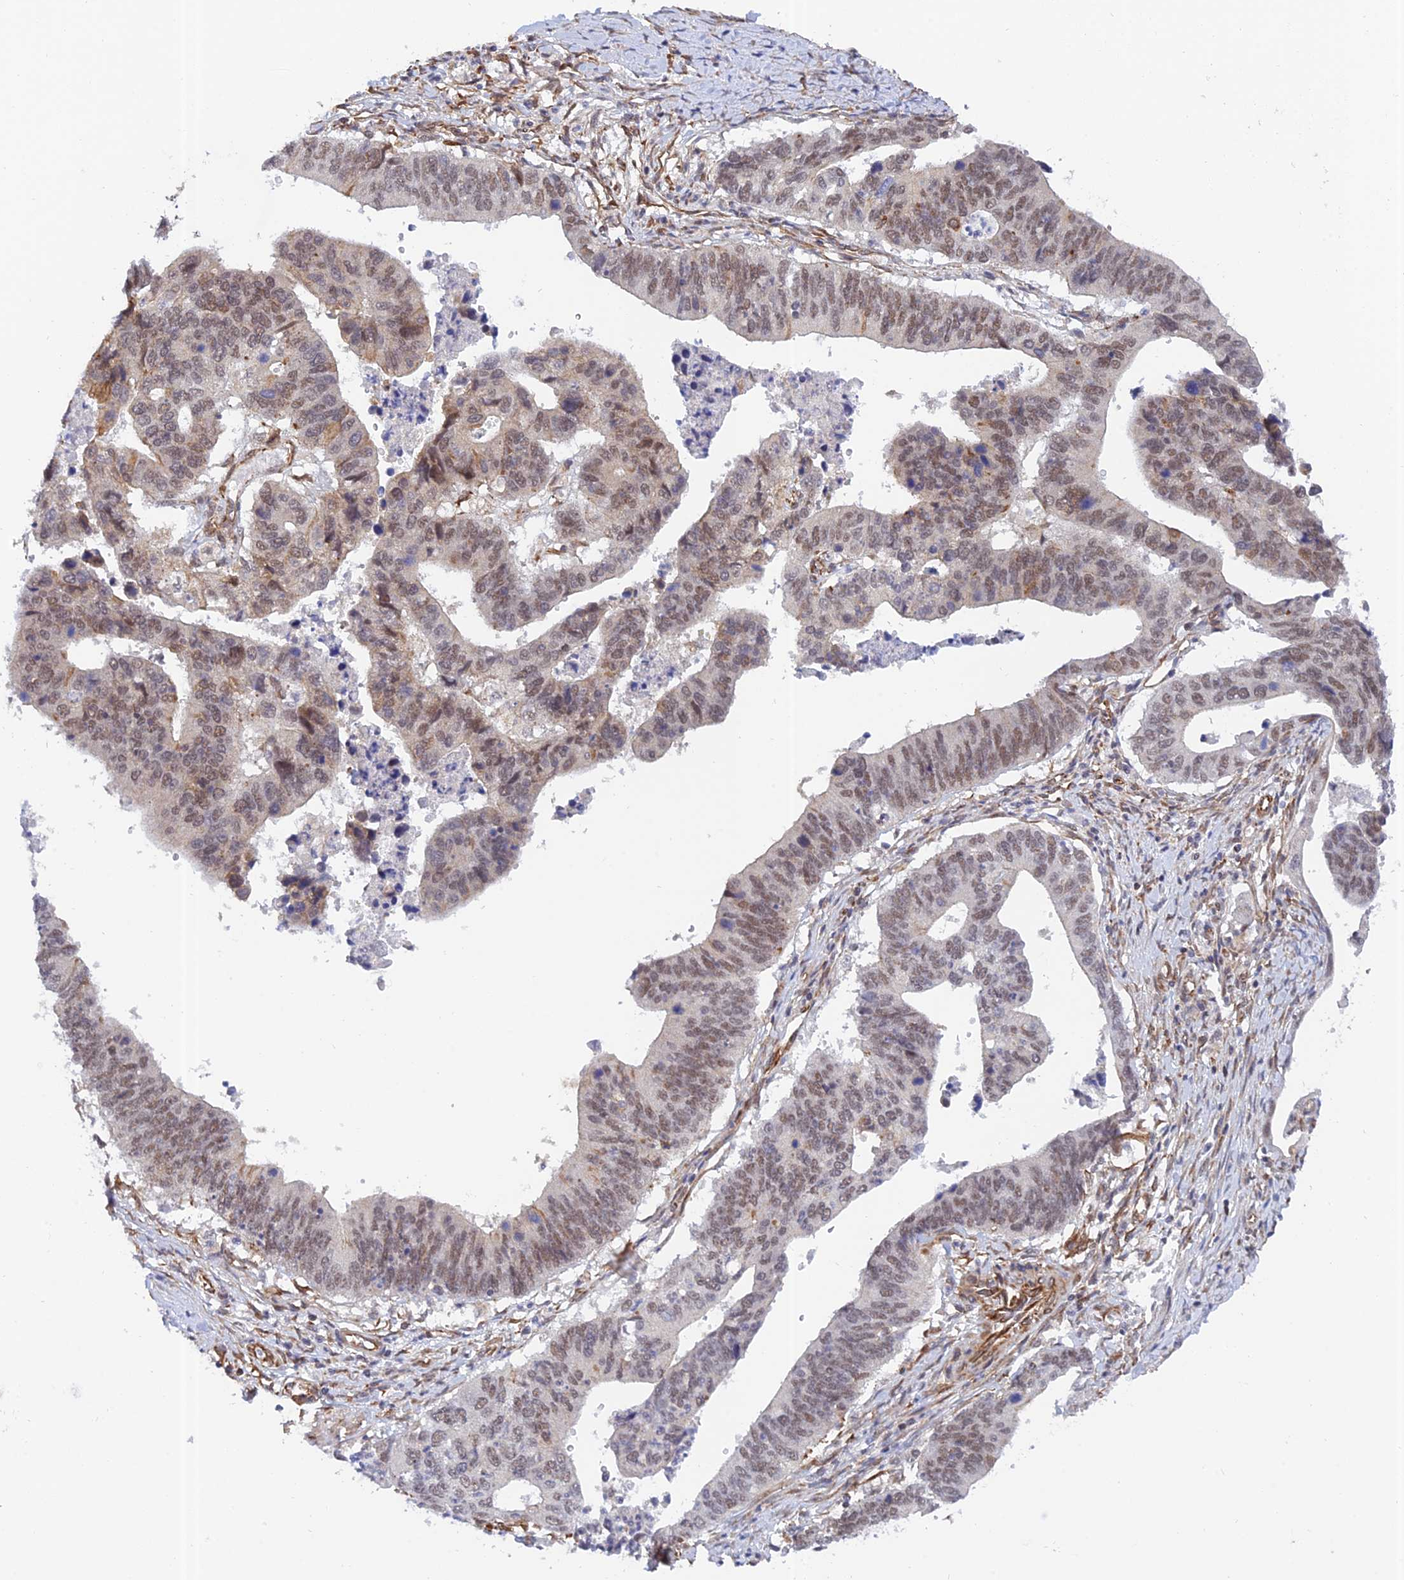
{"staining": {"intensity": "moderate", "quantity": ">75%", "location": "nuclear"}, "tissue": "stomach cancer", "cell_type": "Tumor cells", "image_type": "cancer", "snomed": [{"axis": "morphology", "description": "Adenocarcinoma, NOS"}, {"axis": "topography", "description": "Stomach"}], "caption": "A micrograph of stomach cancer (adenocarcinoma) stained for a protein reveals moderate nuclear brown staining in tumor cells.", "gene": "PAGR1", "patient": {"sex": "male", "age": 59}}